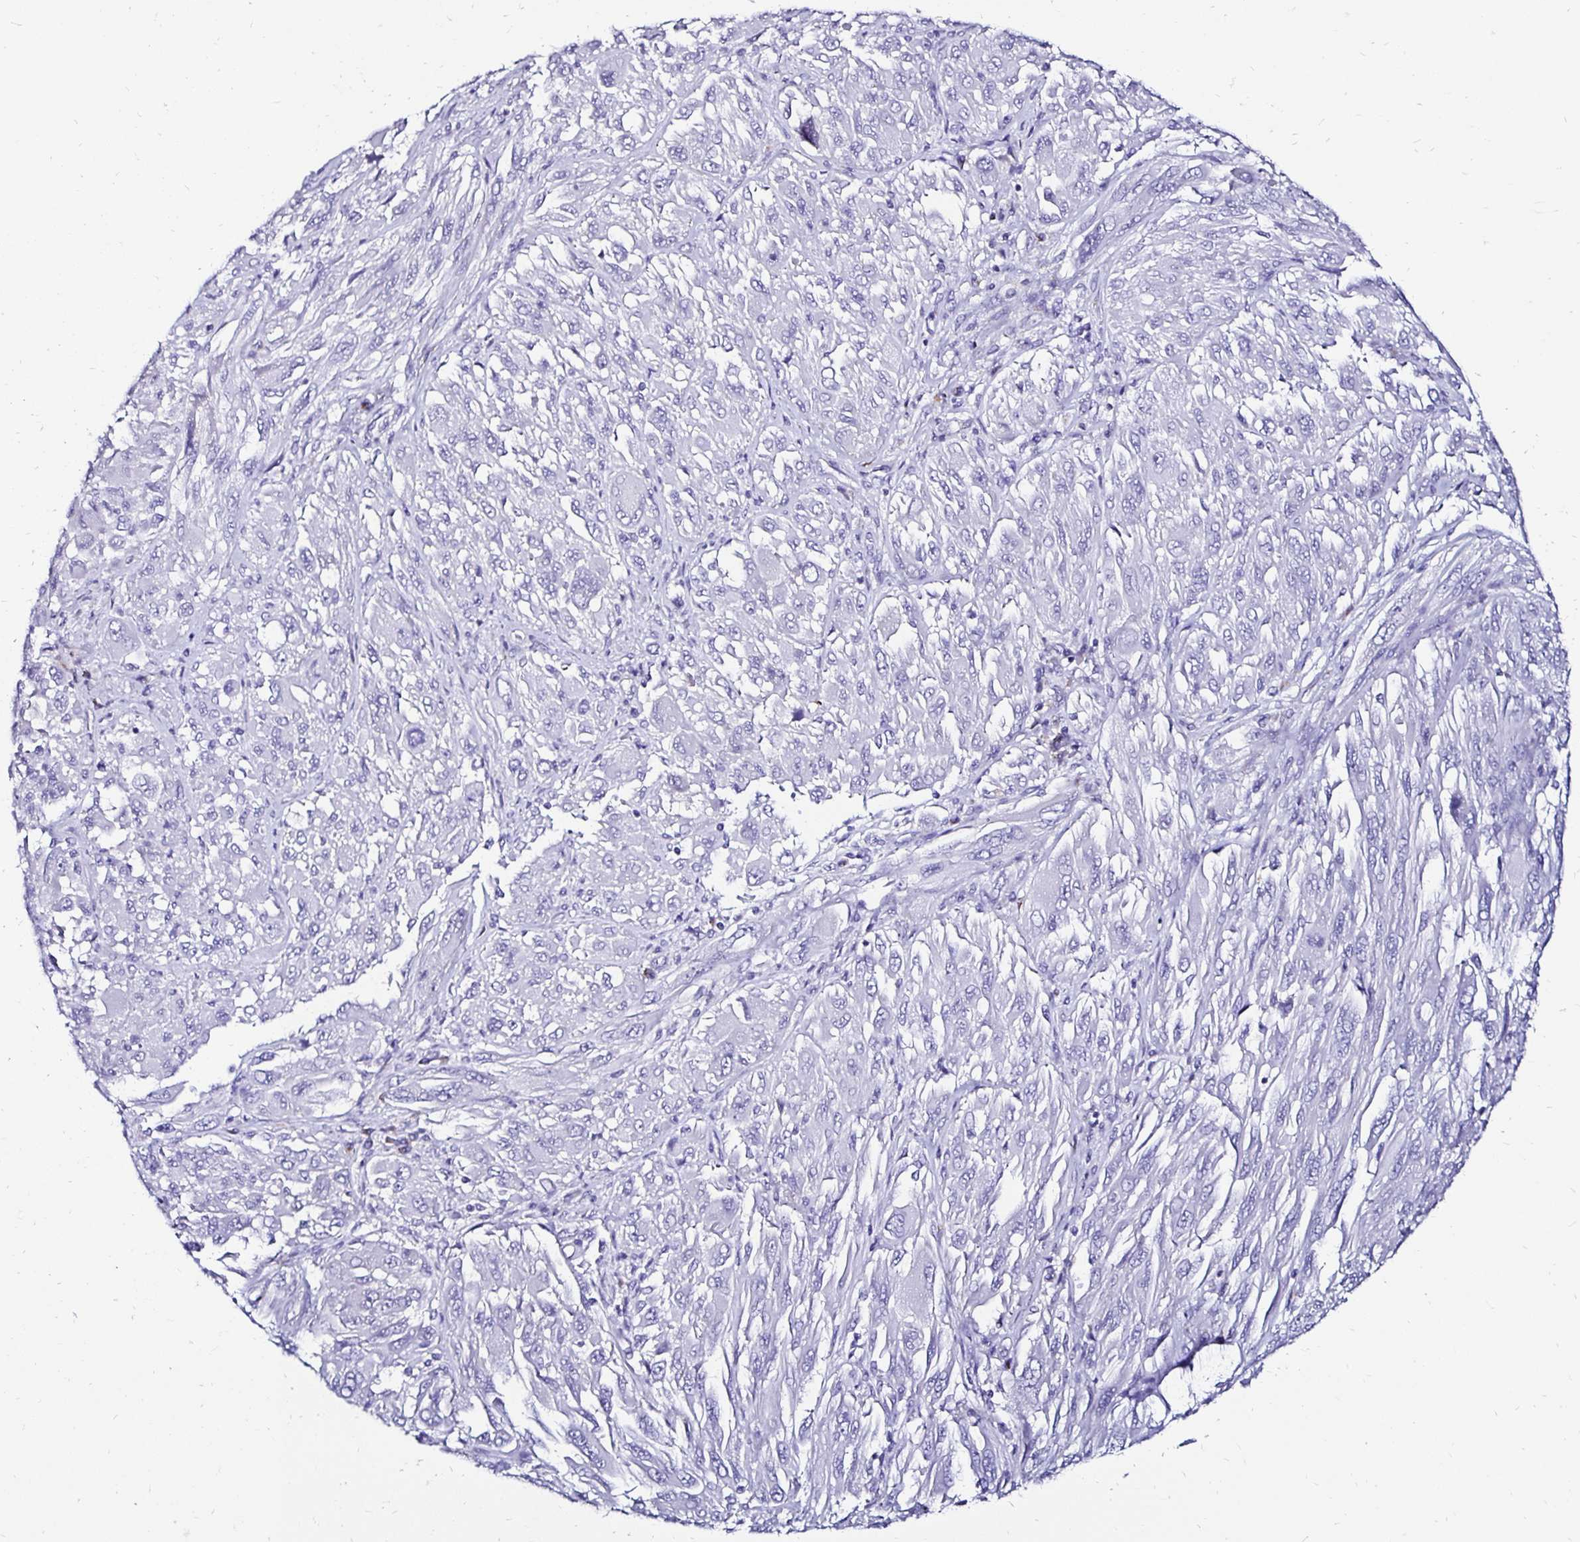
{"staining": {"intensity": "negative", "quantity": "none", "location": "none"}, "tissue": "melanoma", "cell_type": "Tumor cells", "image_type": "cancer", "snomed": [{"axis": "morphology", "description": "Malignant melanoma, NOS"}, {"axis": "topography", "description": "Skin"}], "caption": "IHC of malignant melanoma exhibits no expression in tumor cells.", "gene": "KCNT1", "patient": {"sex": "female", "age": 91}}